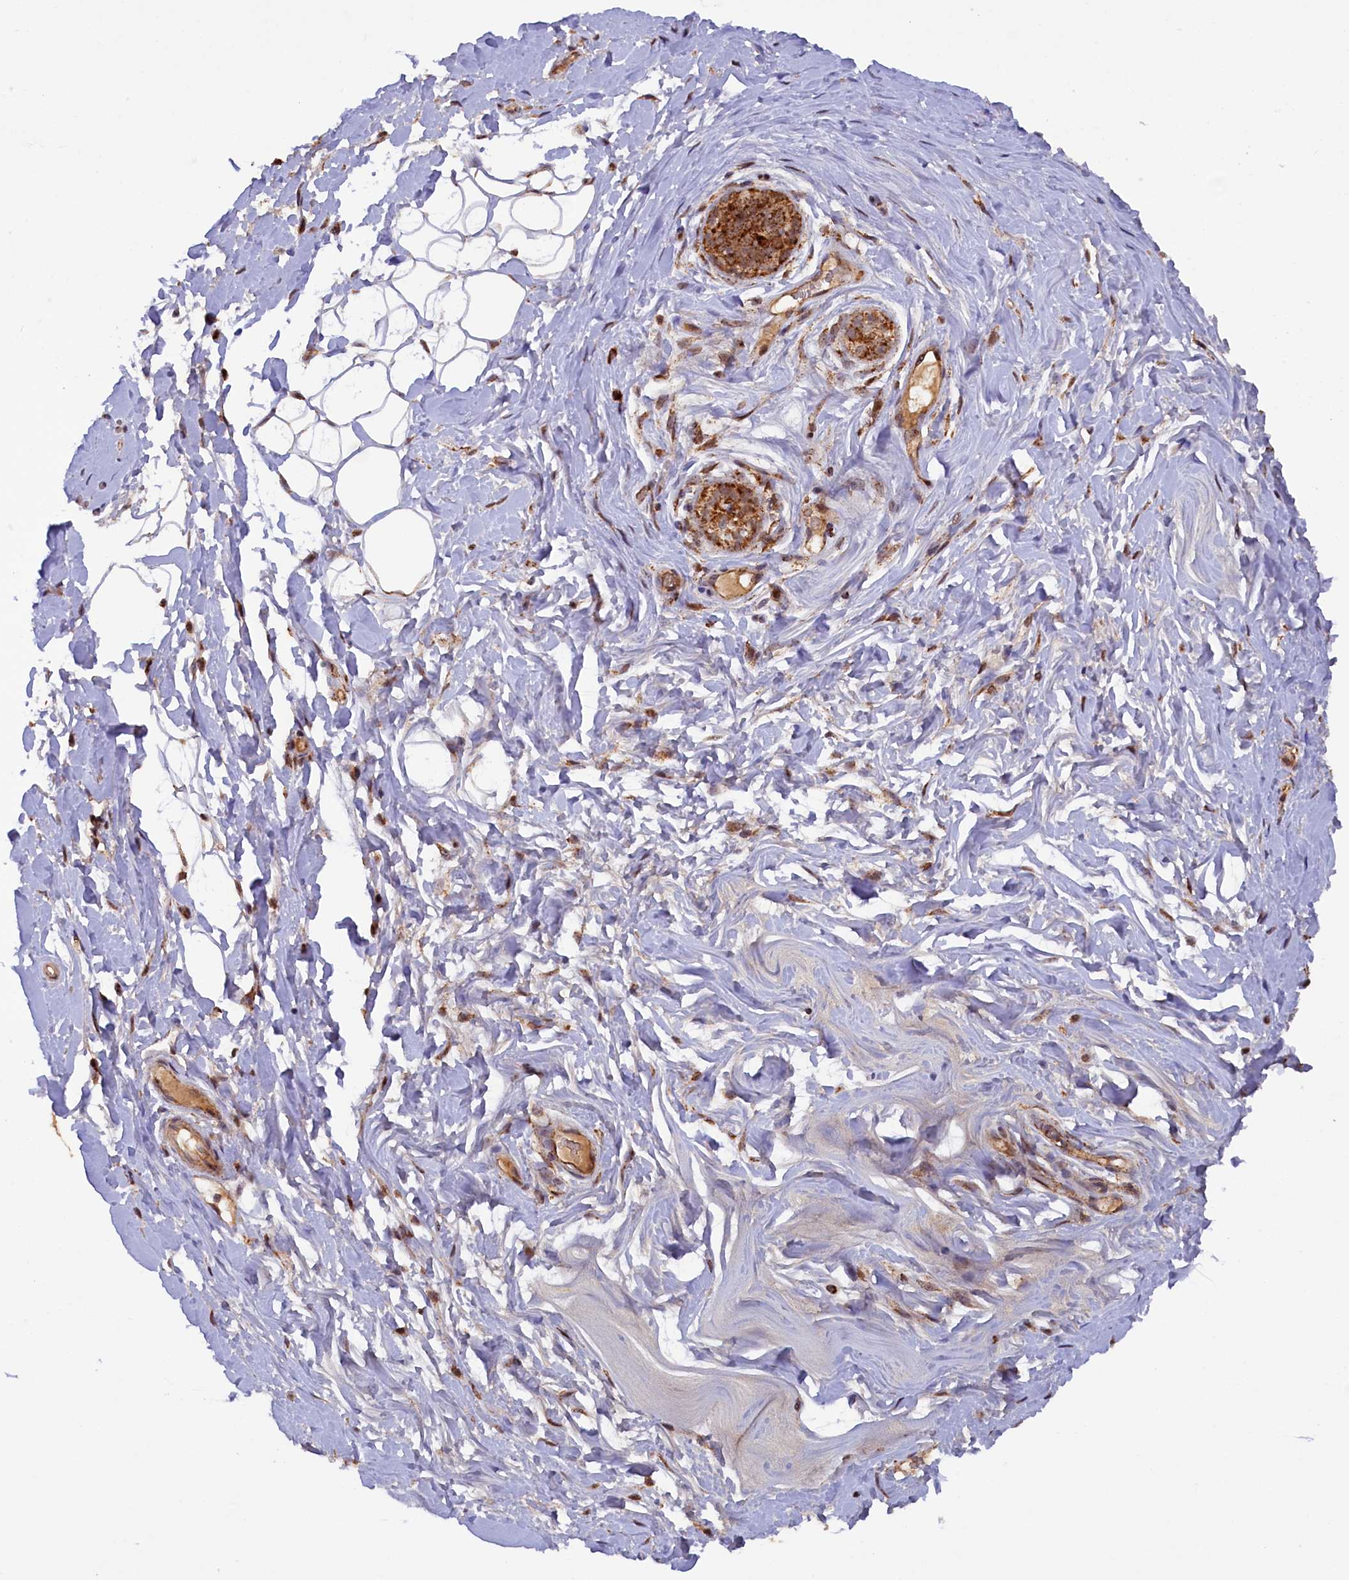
{"staining": {"intensity": "moderate", "quantity": ">75%", "location": "cytoplasmic/membranous"}, "tissue": "adipose tissue", "cell_type": "Adipocytes", "image_type": "normal", "snomed": [{"axis": "morphology", "description": "Normal tissue, NOS"}, {"axis": "topography", "description": "Breast"}], "caption": "The micrograph reveals staining of normal adipose tissue, revealing moderate cytoplasmic/membranous protein expression (brown color) within adipocytes.", "gene": "DUS3L", "patient": {"sex": "female", "age": 26}}